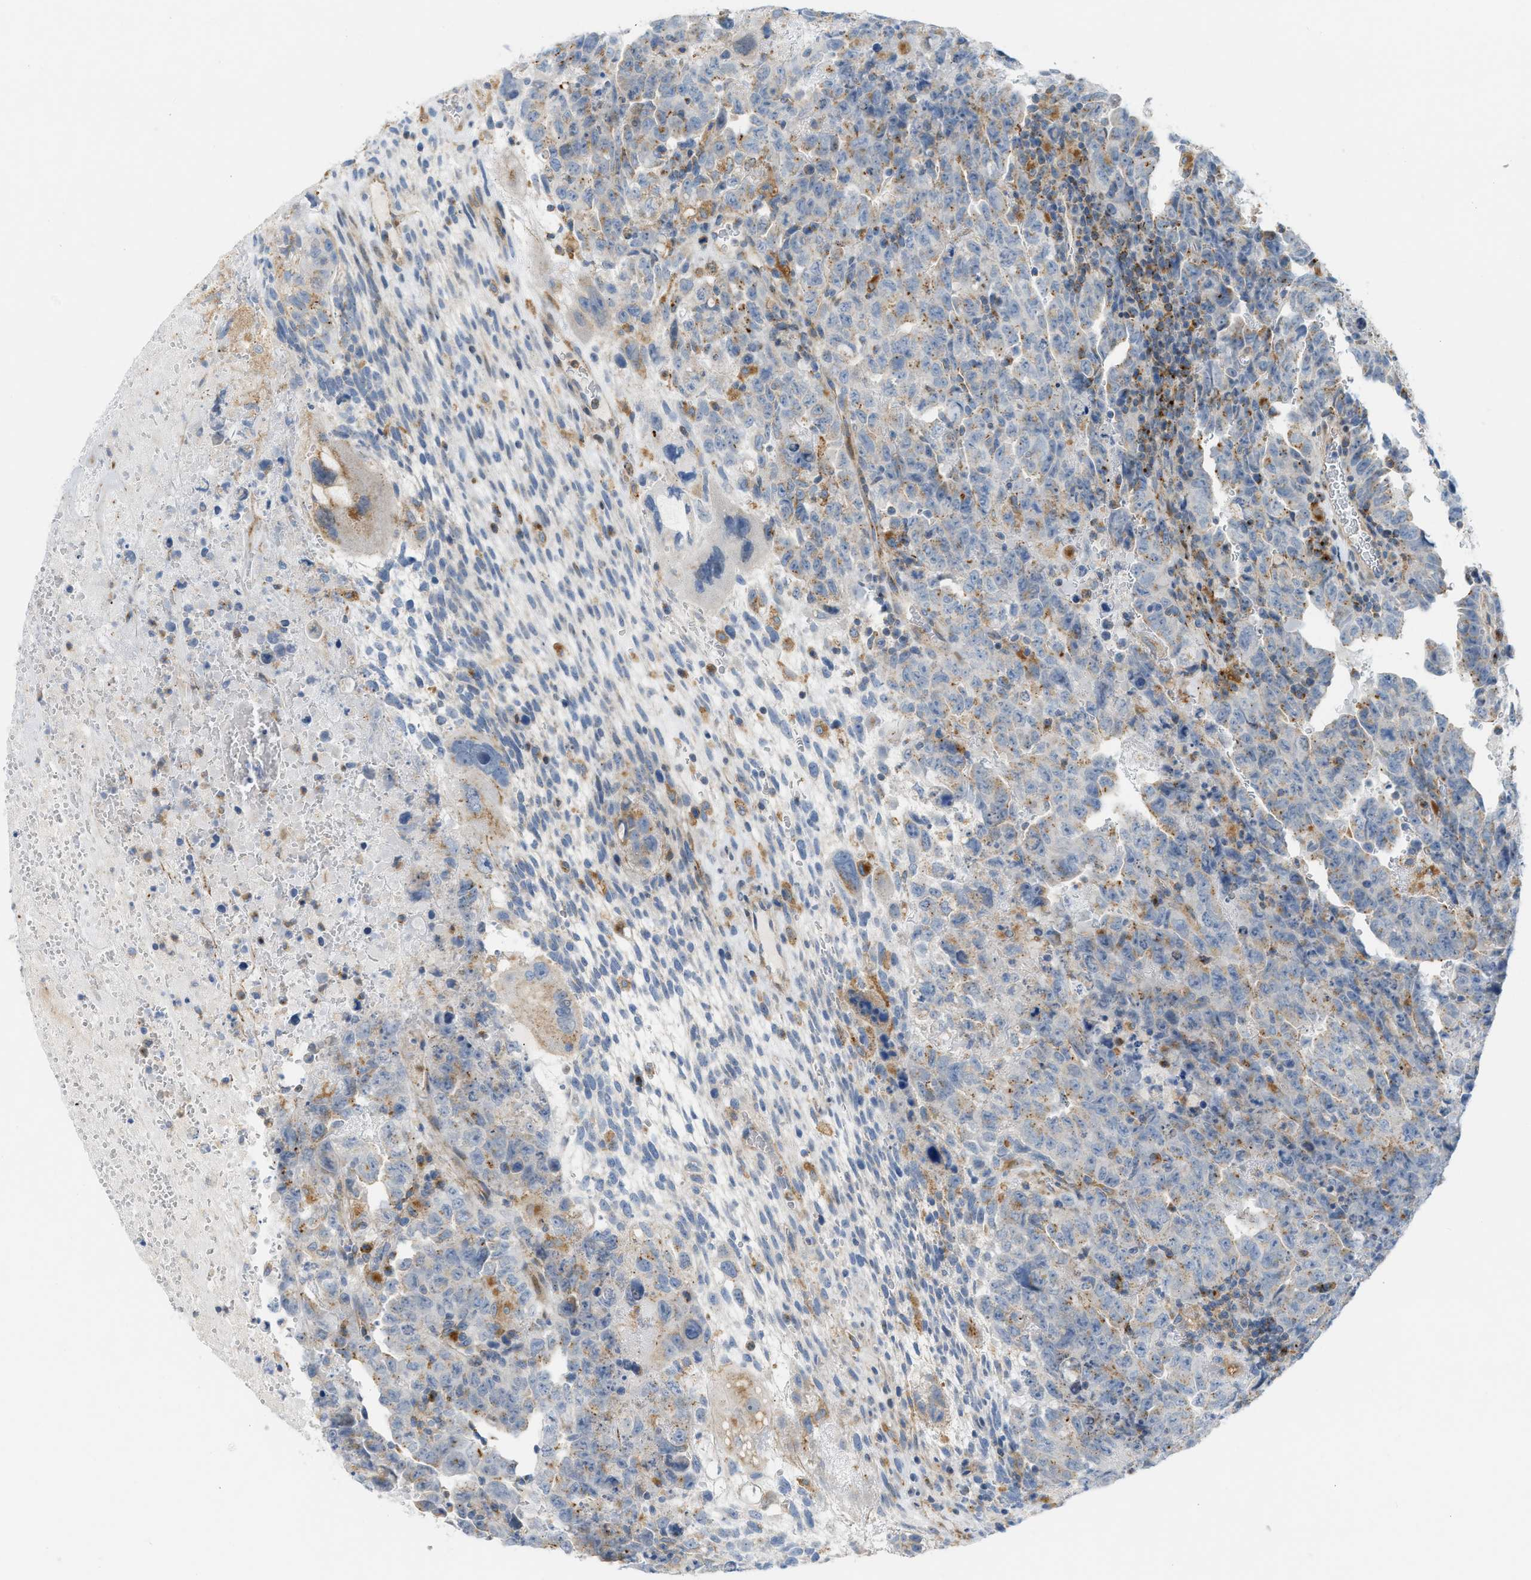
{"staining": {"intensity": "weak", "quantity": "<25%", "location": "cytoplasmic/membranous"}, "tissue": "testis cancer", "cell_type": "Tumor cells", "image_type": "cancer", "snomed": [{"axis": "morphology", "description": "Carcinoma, Embryonal, NOS"}, {"axis": "topography", "description": "Testis"}], "caption": "Immunohistochemistry (IHC) photomicrograph of human embryonal carcinoma (testis) stained for a protein (brown), which displays no staining in tumor cells.", "gene": "LMBRD1", "patient": {"sex": "male", "age": 28}}